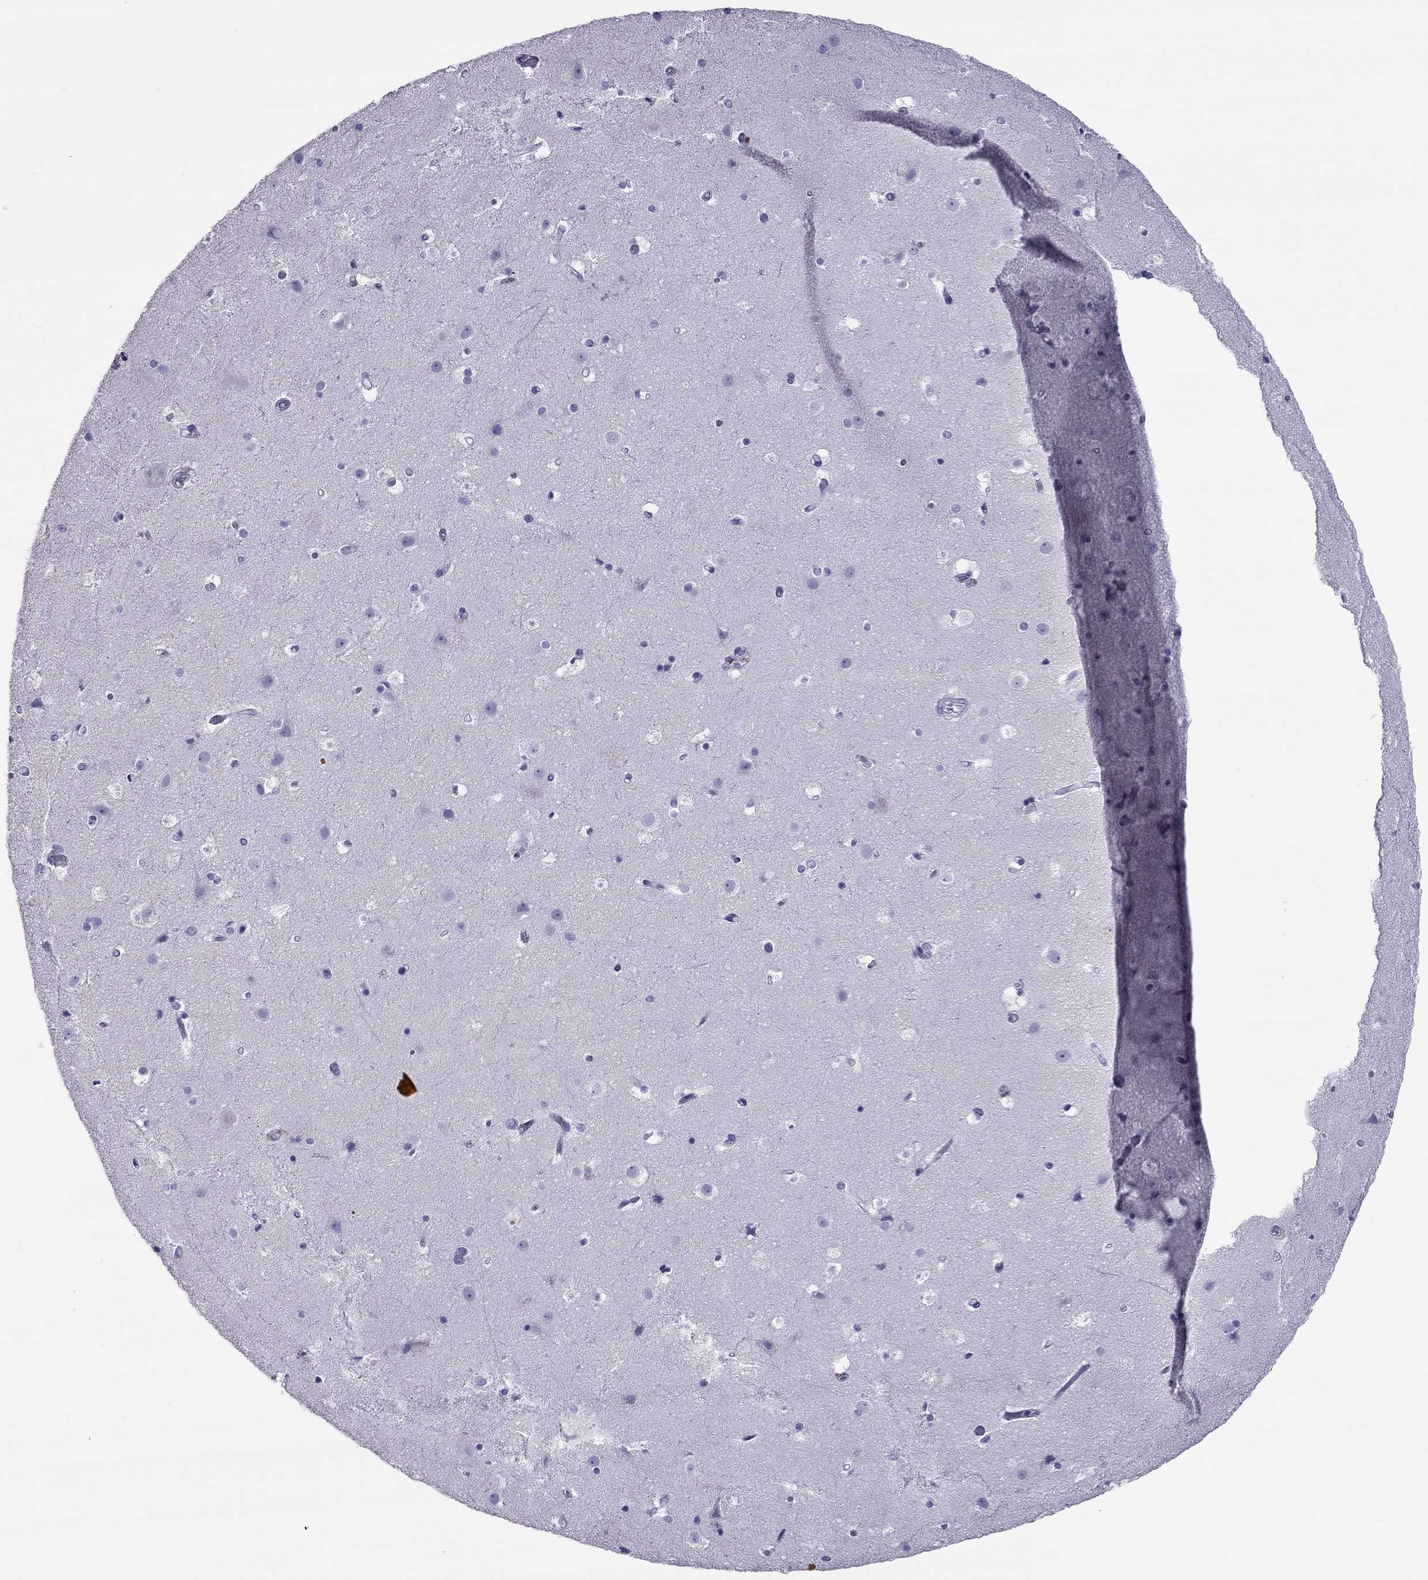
{"staining": {"intensity": "negative", "quantity": "none", "location": "none"}, "tissue": "cerebral cortex", "cell_type": "Endothelial cells", "image_type": "normal", "snomed": [{"axis": "morphology", "description": "Normal tissue, NOS"}, {"axis": "topography", "description": "Cerebral cortex"}], "caption": "Image shows no significant protein staining in endothelial cells of normal cerebral cortex.", "gene": "CROCC2", "patient": {"sex": "female", "age": 52}}